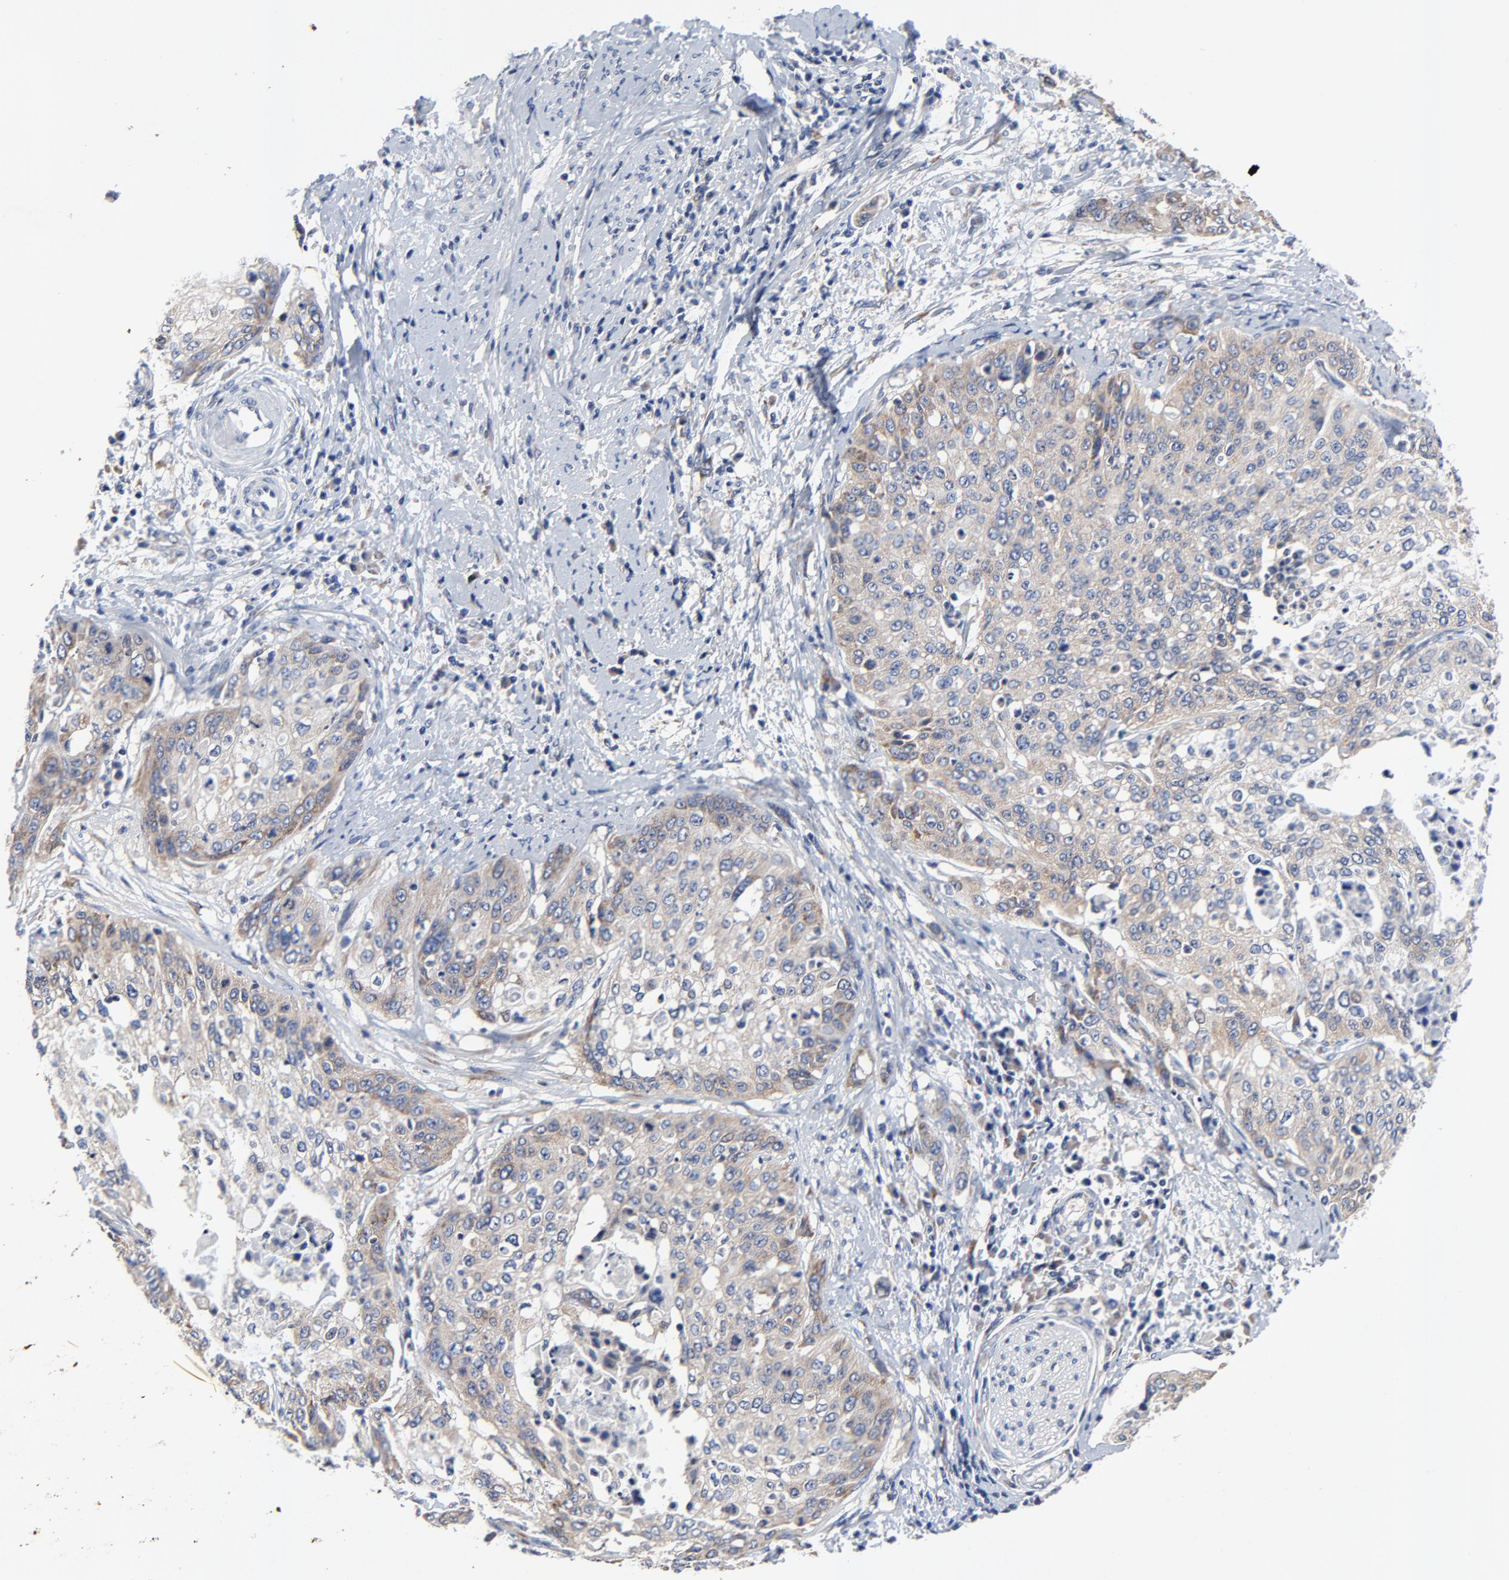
{"staining": {"intensity": "moderate", "quantity": "25%-75%", "location": "cytoplasmic/membranous"}, "tissue": "cervical cancer", "cell_type": "Tumor cells", "image_type": "cancer", "snomed": [{"axis": "morphology", "description": "Squamous cell carcinoma, NOS"}, {"axis": "topography", "description": "Cervix"}], "caption": "A brown stain highlights moderate cytoplasmic/membranous staining of a protein in human cervical squamous cell carcinoma tumor cells.", "gene": "VAV2", "patient": {"sex": "female", "age": 41}}